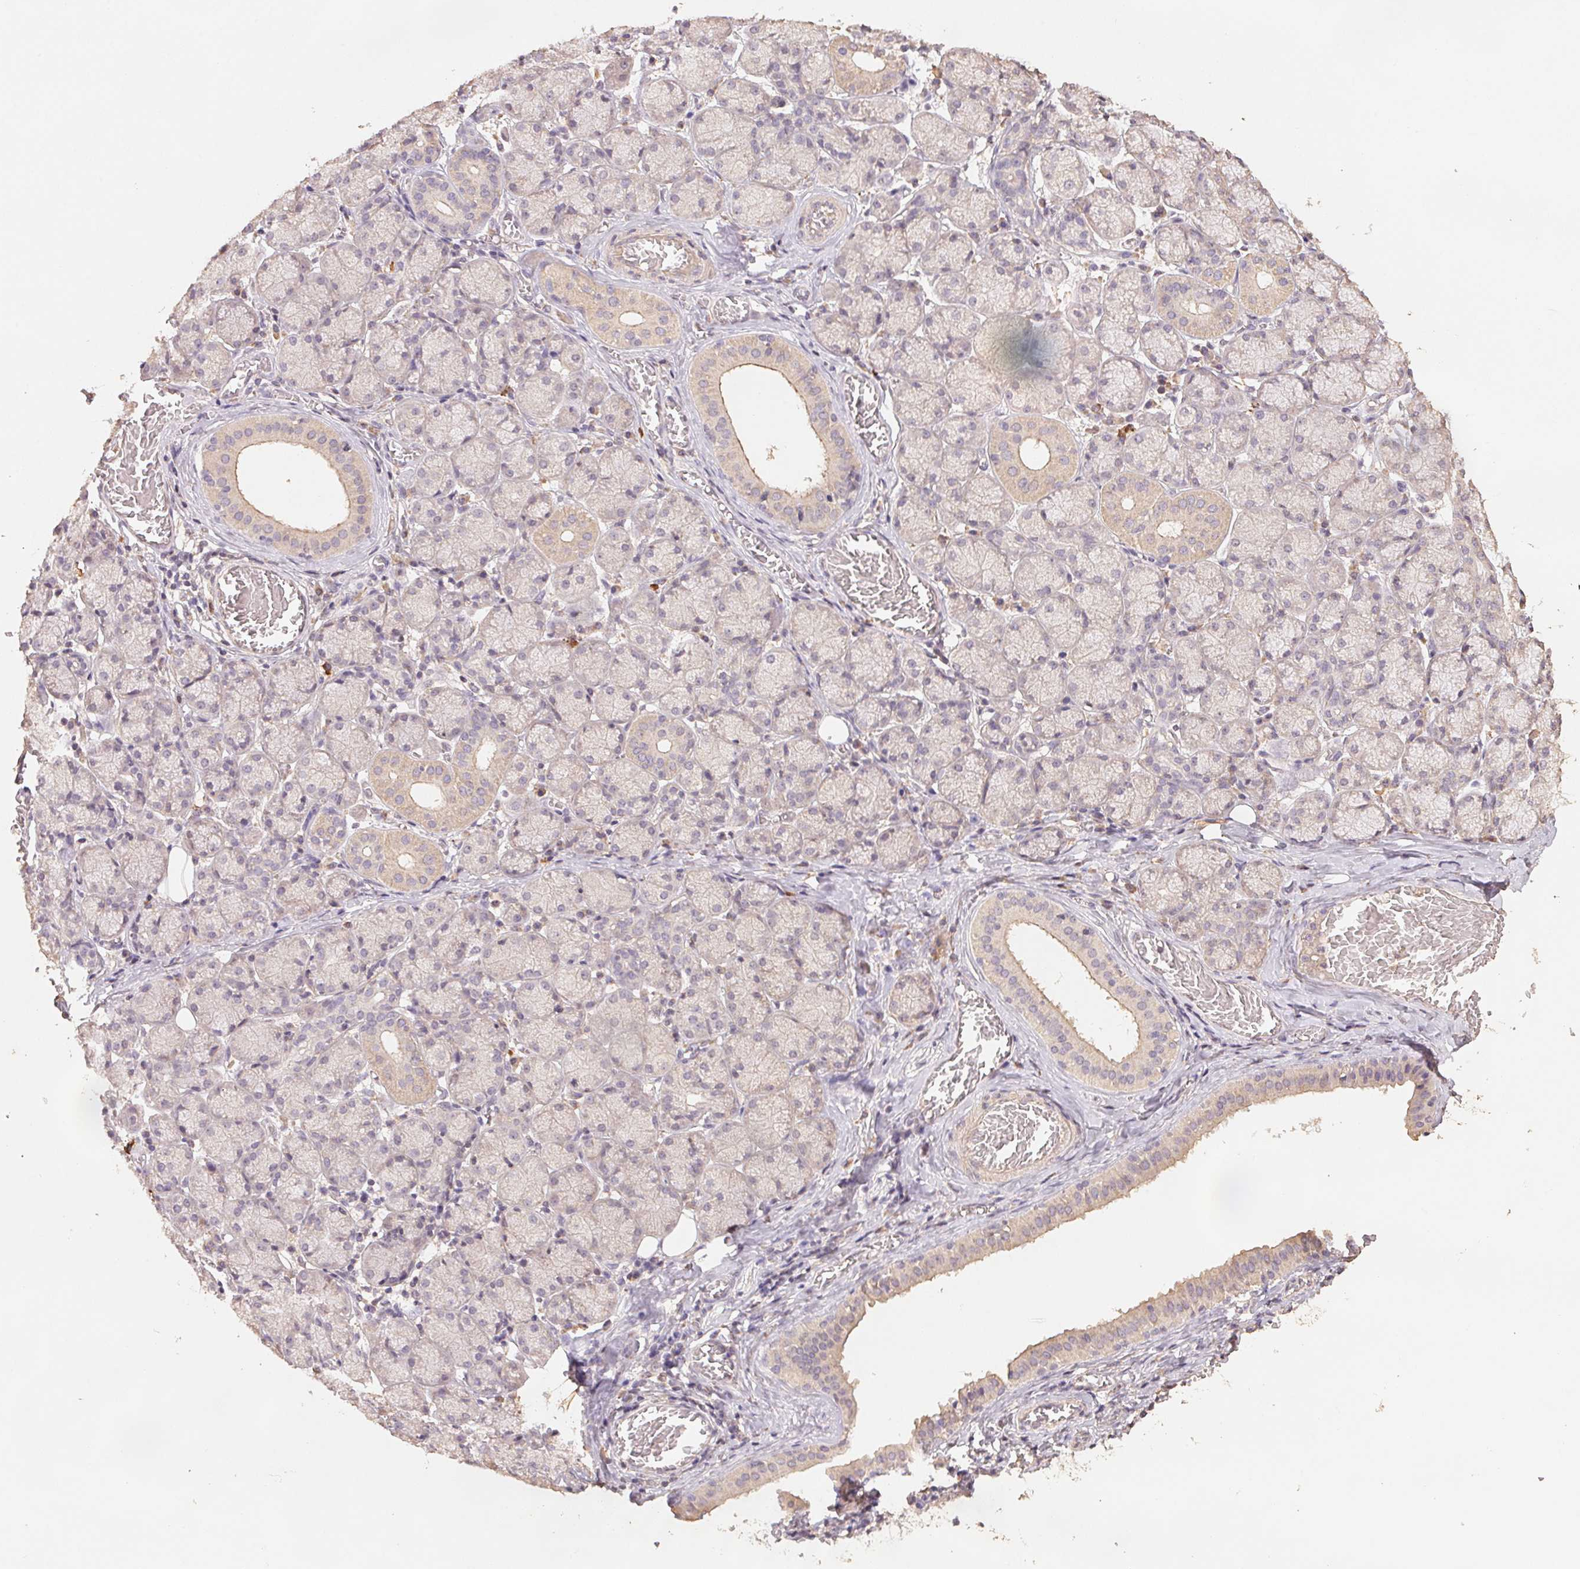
{"staining": {"intensity": "weak", "quantity": "<25%", "location": "cytoplasmic/membranous"}, "tissue": "salivary gland", "cell_type": "Glandular cells", "image_type": "normal", "snomed": [{"axis": "morphology", "description": "Normal tissue, NOS"}, {"axis": "topography", "description": "Salivary gland"}, {"axis": "topography", "description": "Peripheral nerve tissue"}], "caption": "Immunohistochemistry of benign salivary gland displays no expression in glandular cells.", "gene": "CENPF", "patient": {"sex": "female", "age": 24}}